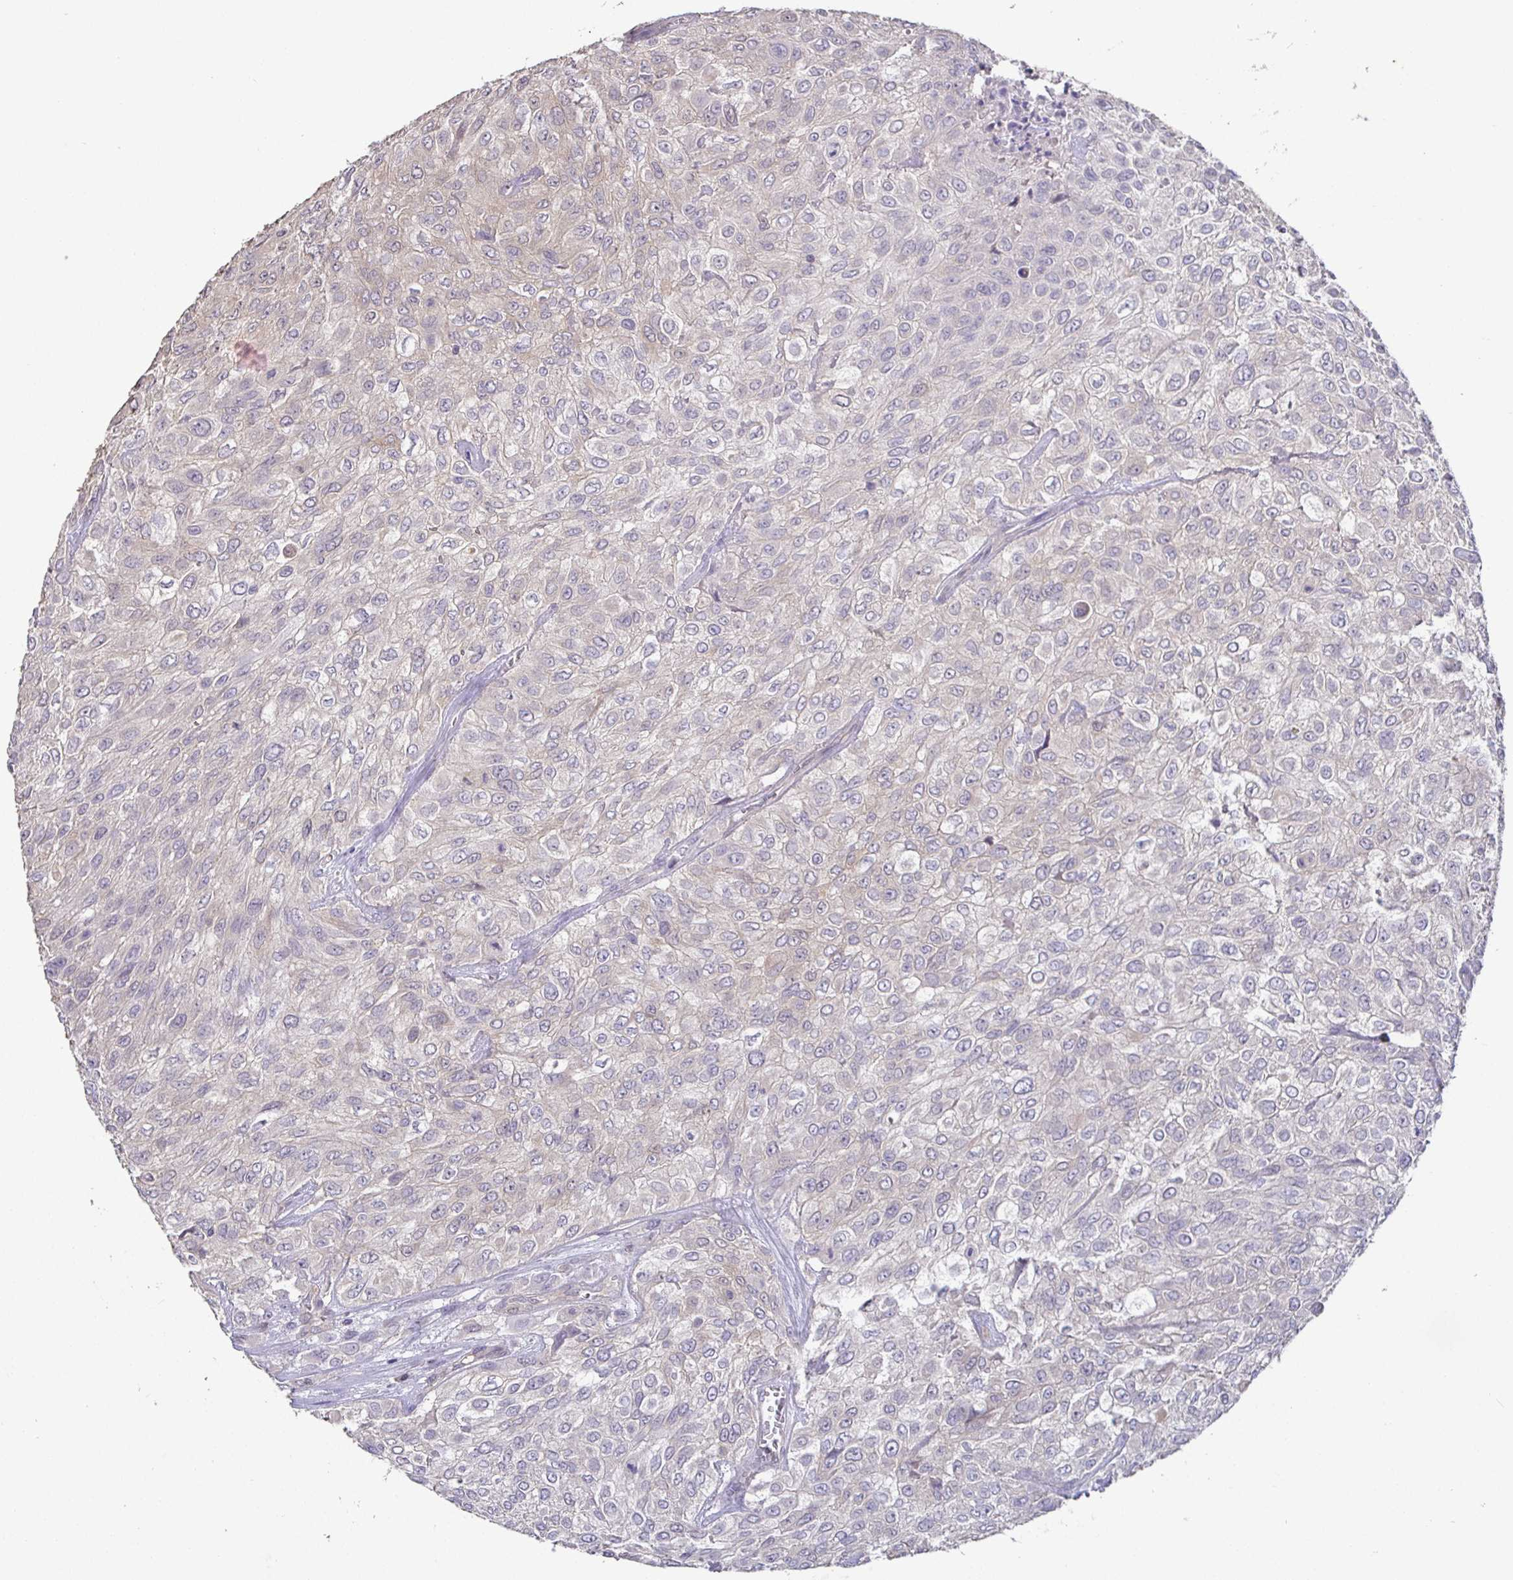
{"staining": {"intensity": "weak", "quantity": "<25%", "location": "cytoplasmic/membranous"}, "tissue": "urothelial cancer", "cell_type": "Tumor cells", "image_type": "cancer", "snomed": [{"axis": "morphology", "description": "Urothelial carcinoma, High grade"}, {"axis": "topography", "description": "Urinary bladder"}], "caption": "Tumor cells show no significant expression in urothelial cancer.", "gene": "SHISA4", "patient": {"sex": "male", "age": 57}}